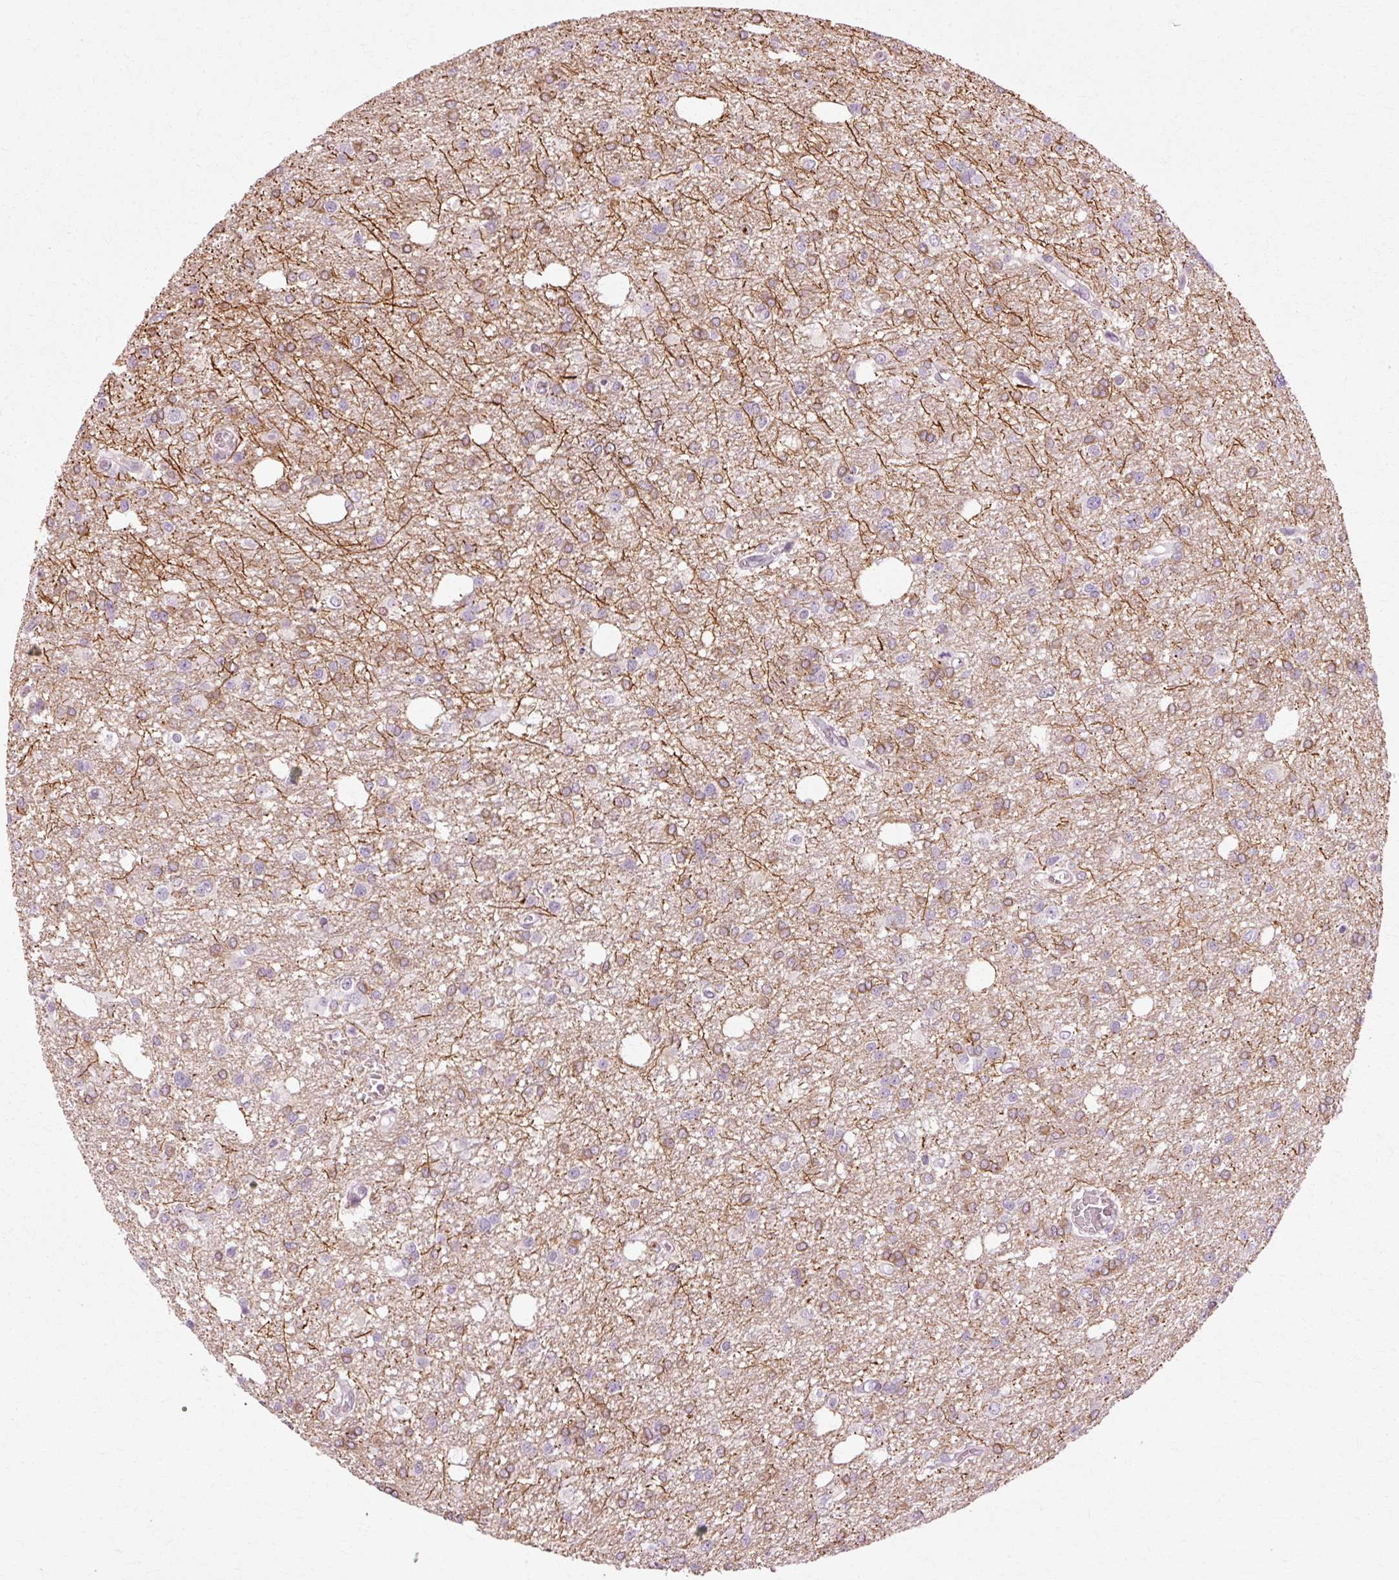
{"staining": {"intensity": "moderate", "quantity": "25%-75%", "location": "cytoplasmic/membranous,nuclear"}, "tissue": "glioma", "cell_type": "Tumor cells", "image_type": "cancer", "snomed": [{"axis": "morphology", "description": "Glioma, malignant, Low grade"}, {"axis": "topography", "description": "Brain"}], "caption": "Immunohistochemical staining of human glioma demonstrates medium levels of moderate cytoplasmic/membranous and nuclear protein staining in about 25%-75% of tumor cells.", "gene": "RGPD5", "patient": {"sex": "male", "age": 26}}